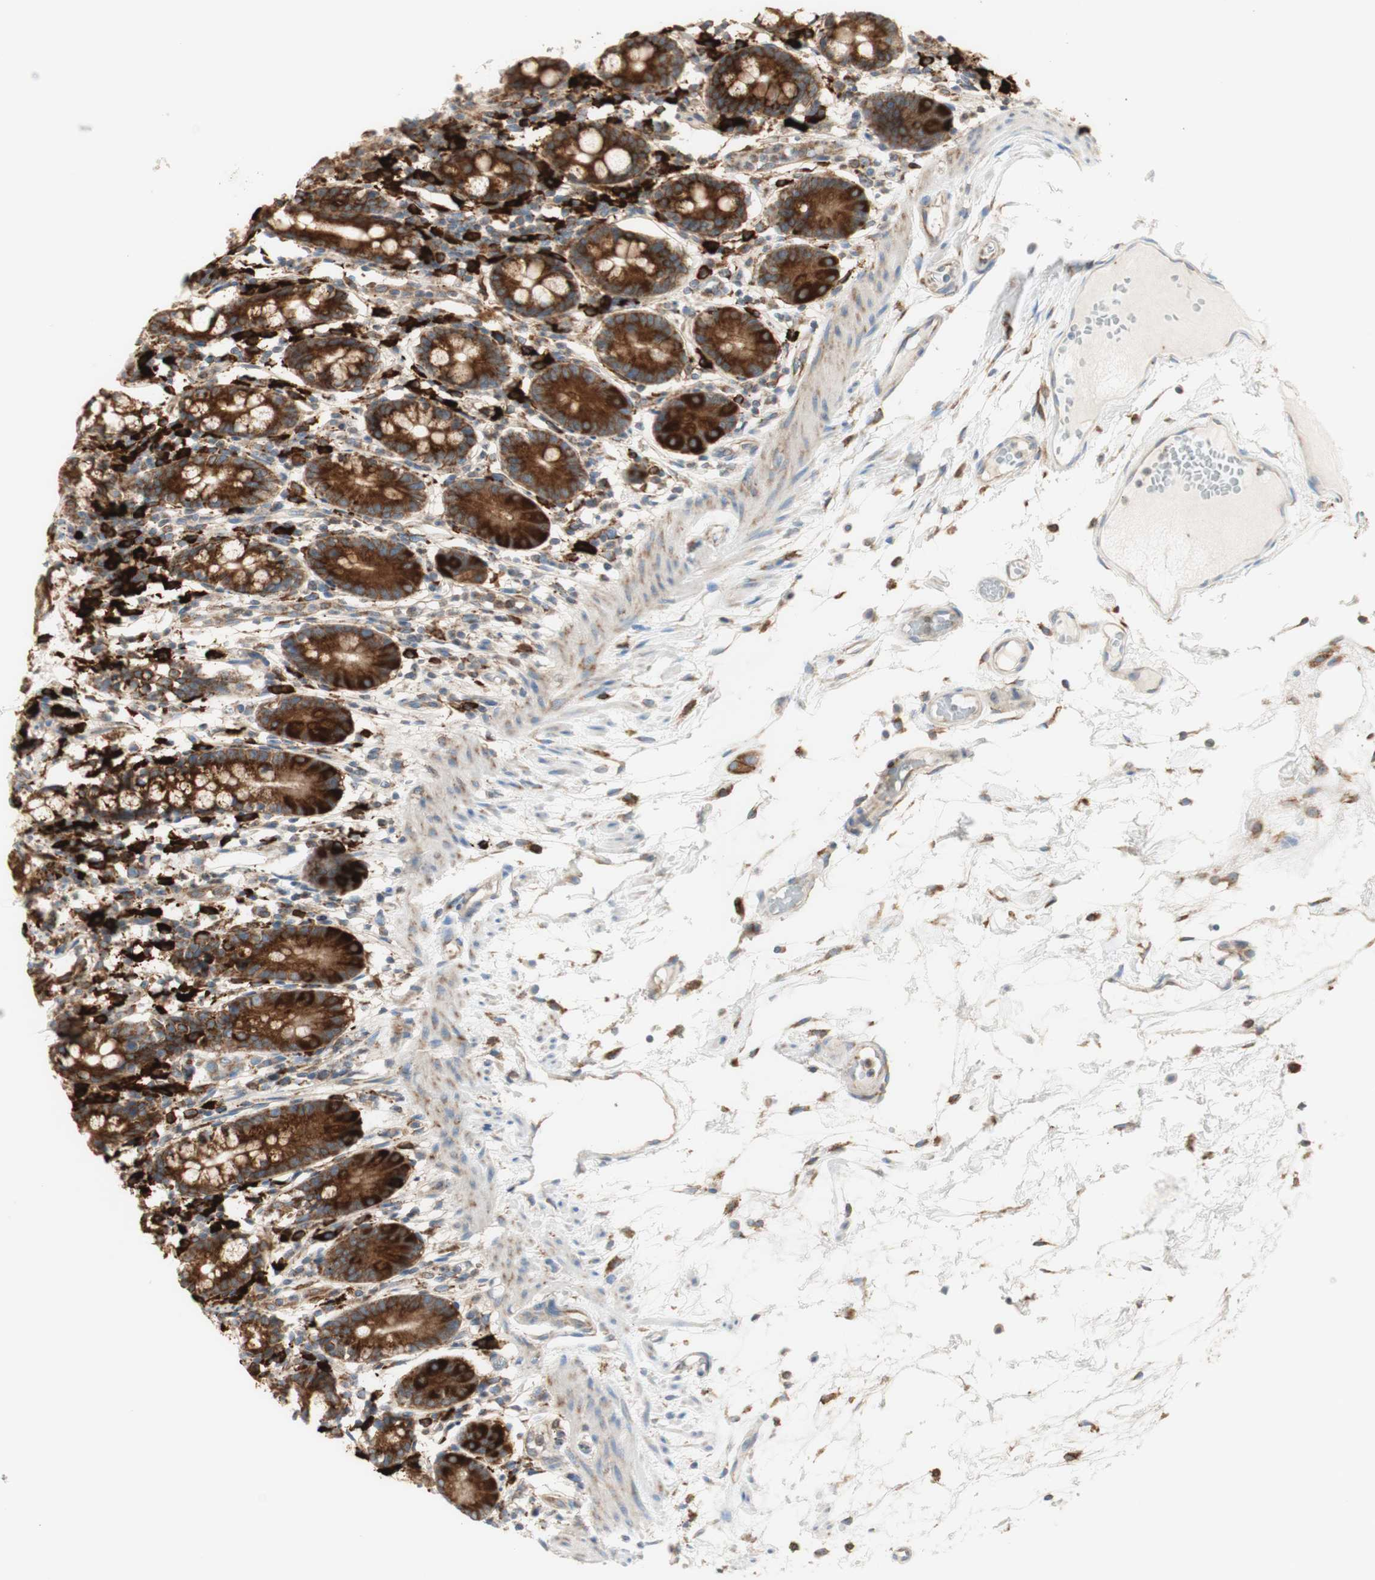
{"staining": {"intensity": "strong", "quantity": ">75%", "location": "cytoplasmic/membranous"}, "tissue": "small intestine", "cell_type": "Glandular cells", "image_type": "normal", "snomed": [{"axis": "morphology", "description": "Normal tissue, NOS"}, {"axis": "morphology", "description": "Cystadenocarcinoma, serous, Metastatic site"}, {"axis": "topography", "description": "Small intestine"}], "caption": "This is a photomicrograph of immunohistochemistry staining of benign small intestine, which shows strong staining in the cytoplasmic/membranous of glandular cells.", "gene": "MANF", "patient": {"sex": "female", "age": 61}}